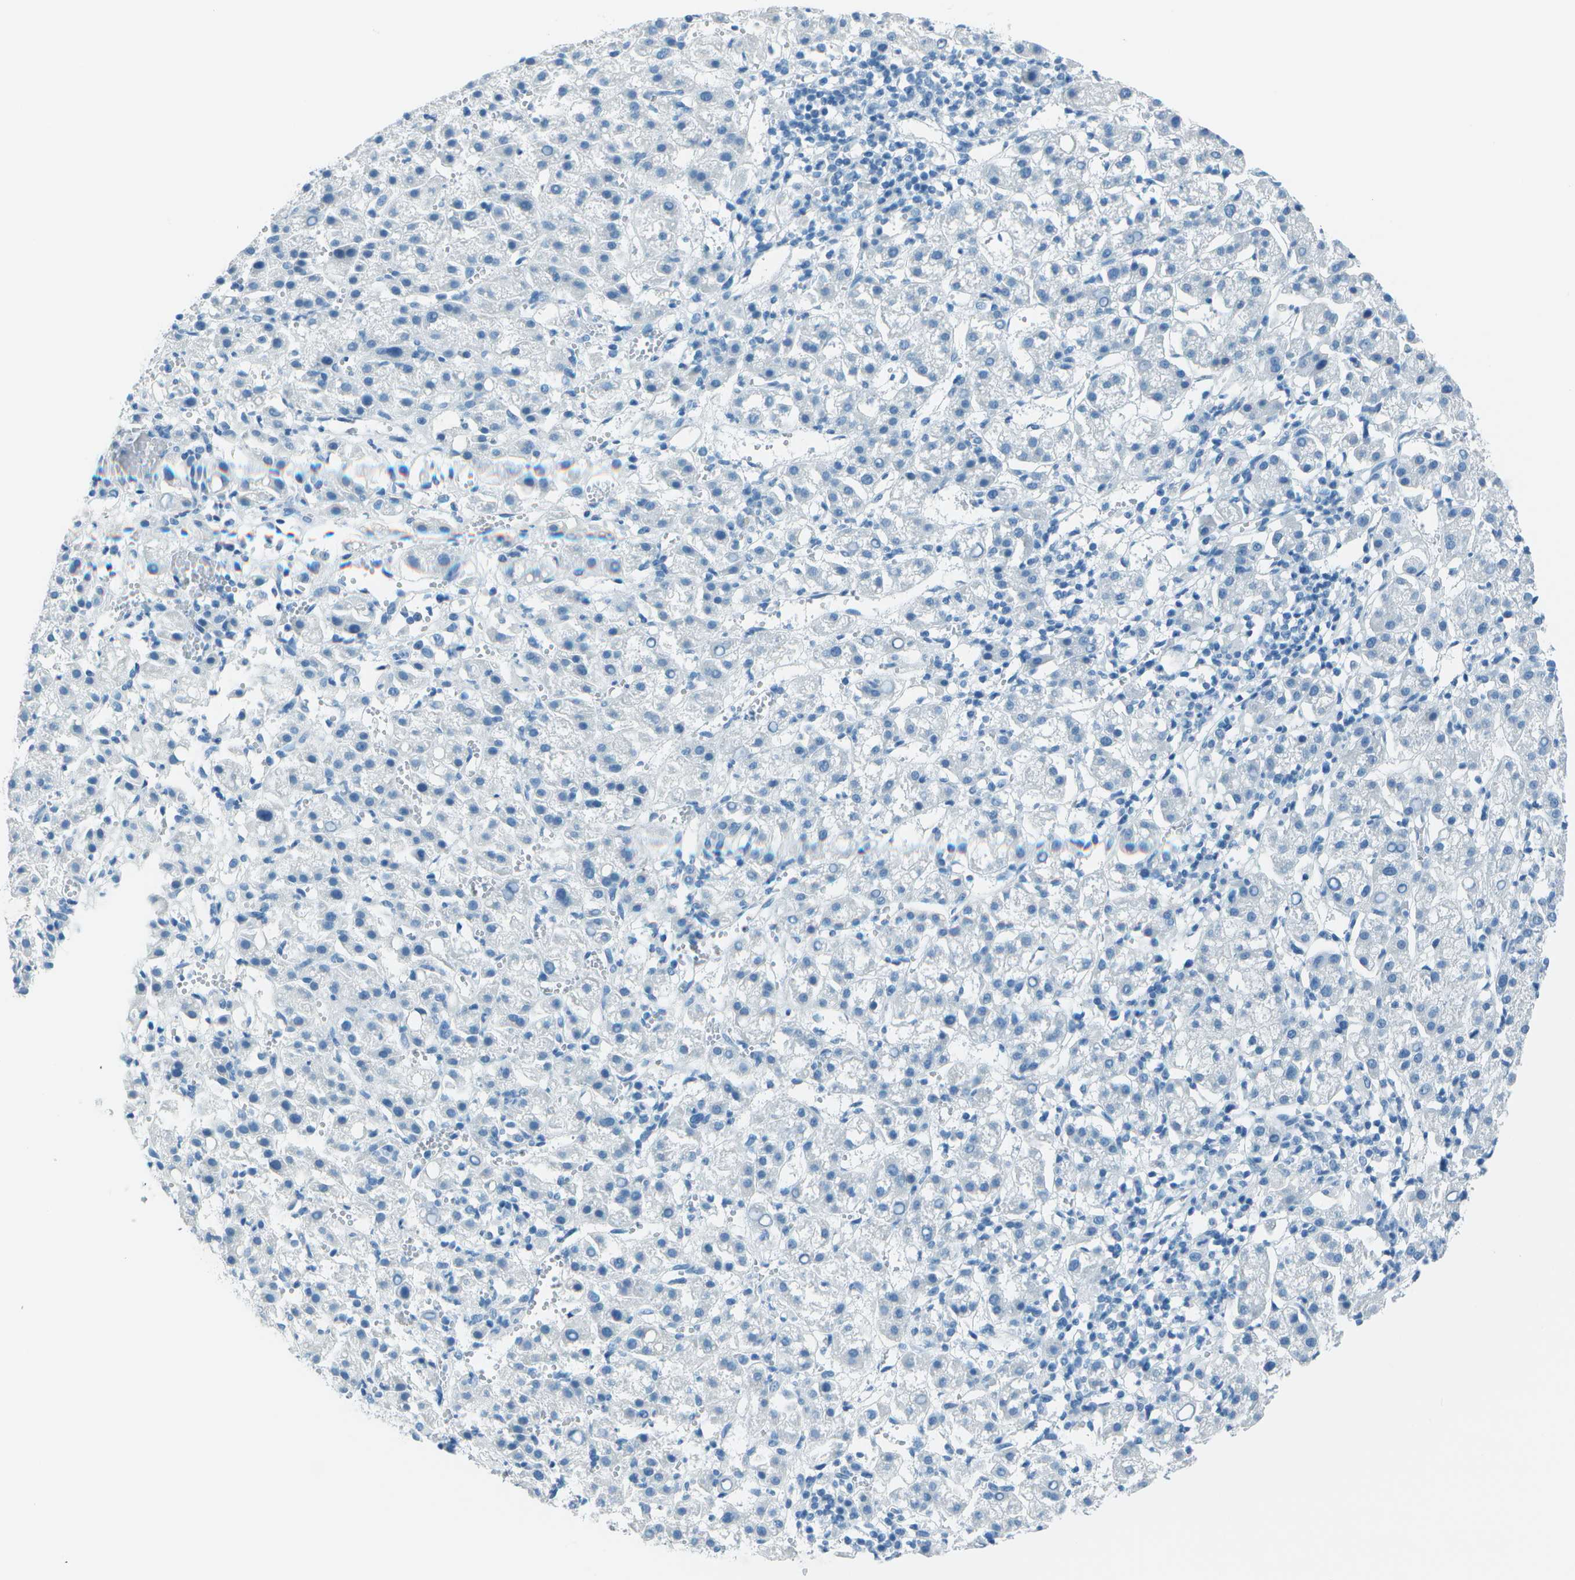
{"staining": {"intensity": "negative", "quantity": "none", "location": "none"}, "tissue": "liver cancer", "cell_type": "Tumor cells", "image_type": "cancer", "snomed": [{"axis": "morphology", "description": "Carcinoma, Hepatocellular, NOS"}, {"axis": "topography", "description": "Liver"}], "caption": "Protein analysis of hepatocellular carcinoma (liver) shows no significant staining in tumor cells.", "gene": "FGF1", "patient": {"sex": "female", "age": 58}}